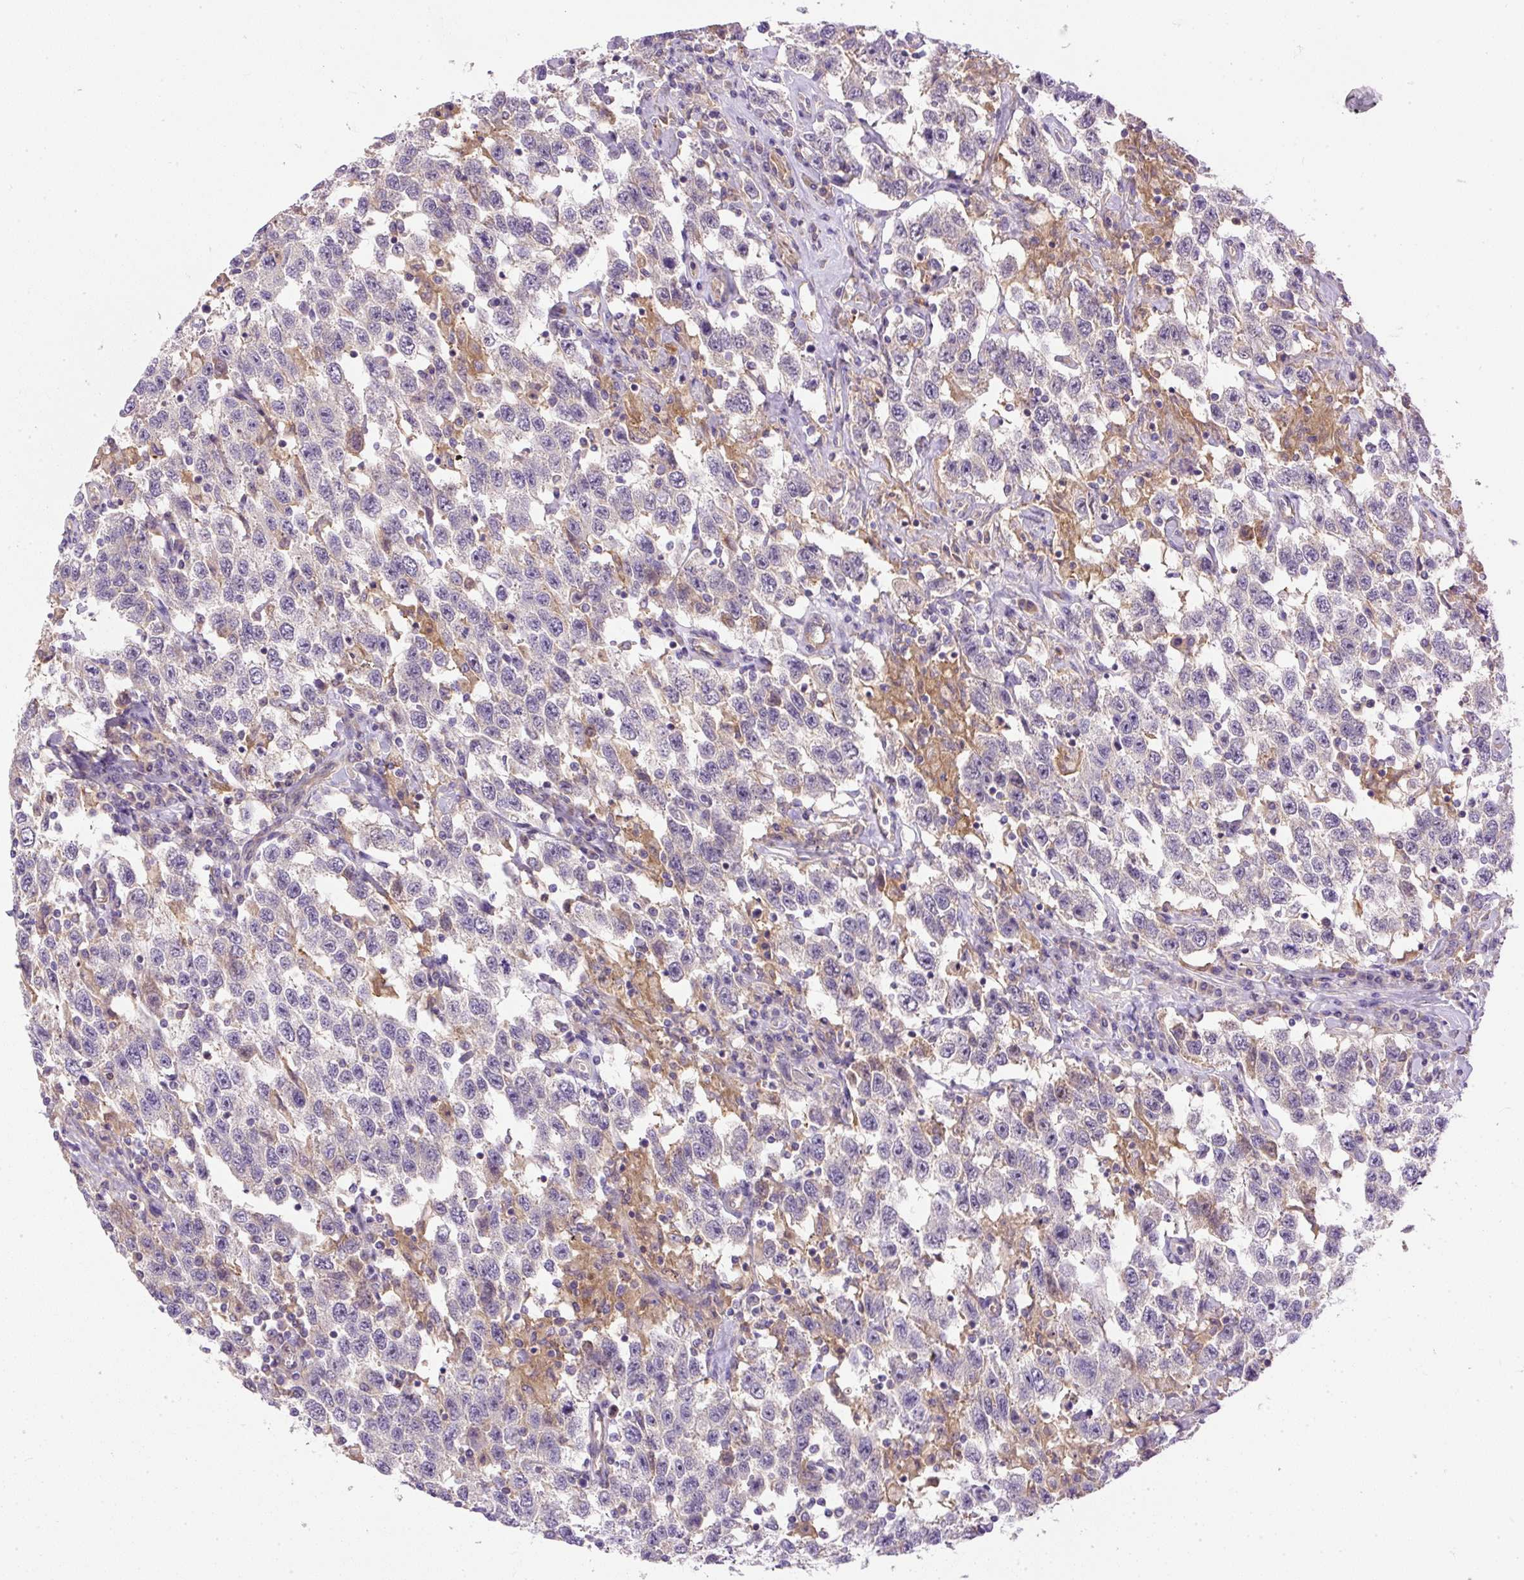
{"staining": {"intensity": "negative", "quantity": "none", "location": "none"}, "tissue": "testis cancer", "cell_type": "Tumor cells", "image_type": "cancer", "snomed": [{"axis": "morphology", "description": "Seminoma, NOS"}, {"axis": "topography", "description": "Testis"}], "caption": "DAB (3,3'-diaminobenzidine) immunohistochemical staining of testis cancer (seminoma) demonstrates no significant positivity in tumor cells.", "gene": "DAPK1", "patient": {"sex": "male", "age": 41}}